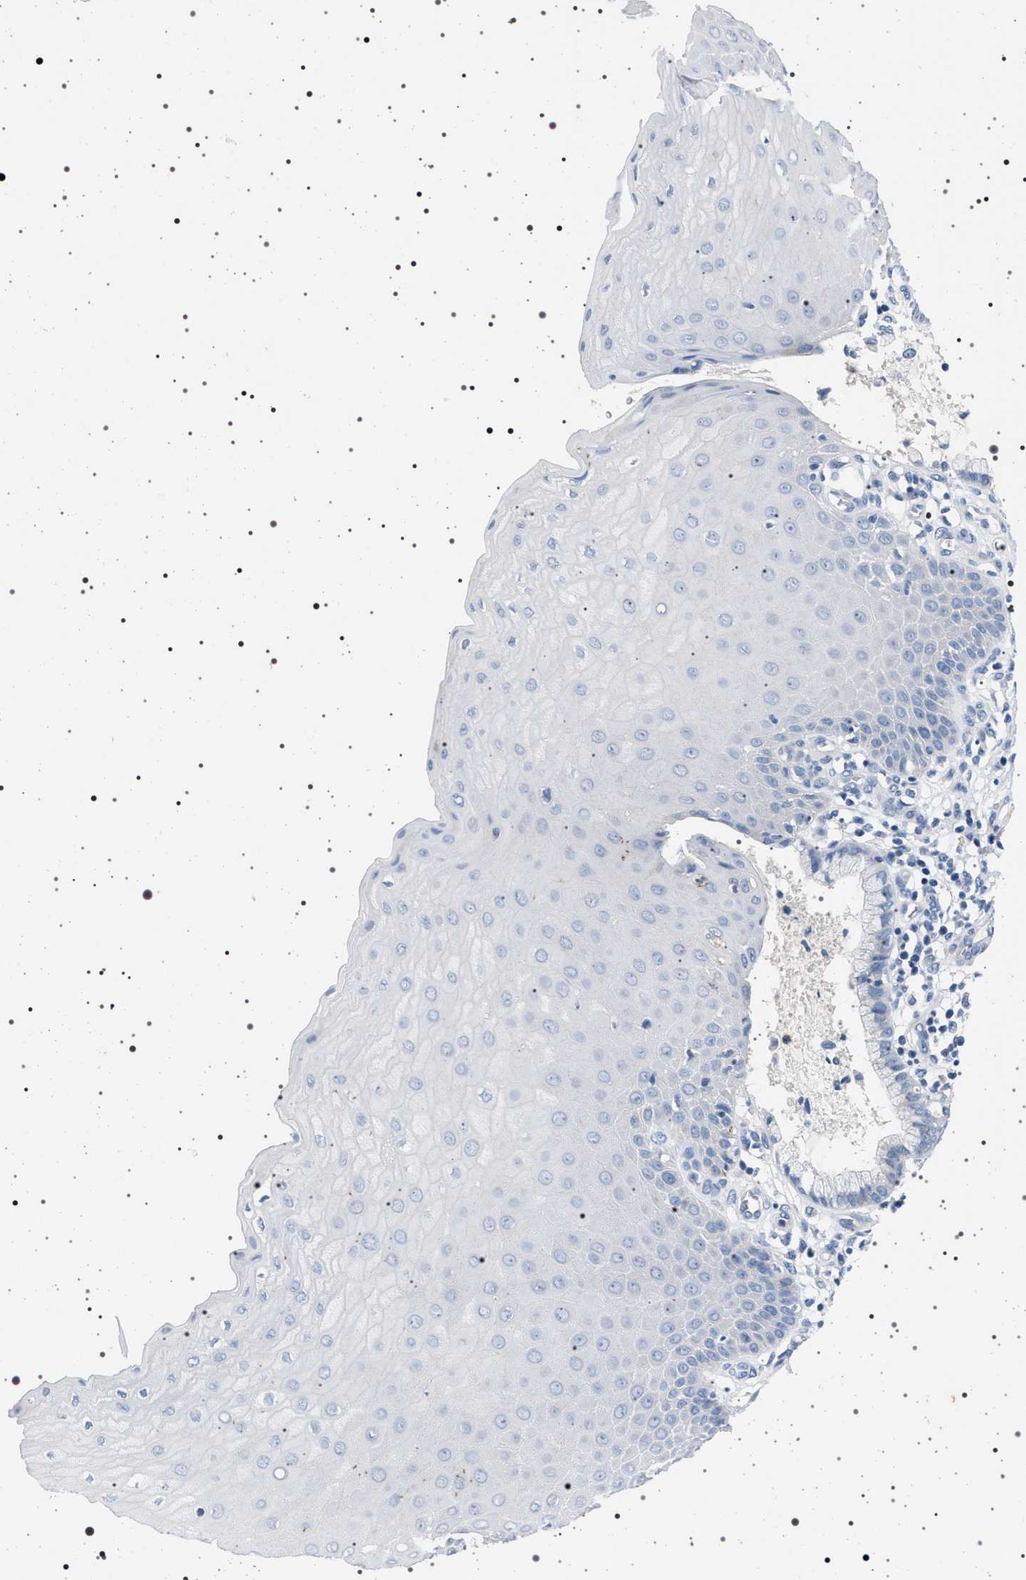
{"staining": {"intensity": "negative", "quantity": "none", "location": "none"}, "tissue": "cervix", "cell_type": "Glandular cells", "image_type": "normal", "snomed": [{"axis": "morphology", "description": "Normal tissue, NOS"}, {"axis": "topography", "description": "Cervix"}], "caption": "IHC of unremarkable cervix displays no positivity in glandular cells. (DAB immunohistochemistry, high magnification).", "gene": "NAT9", "patient": {"sex": "female", "age": 55}}